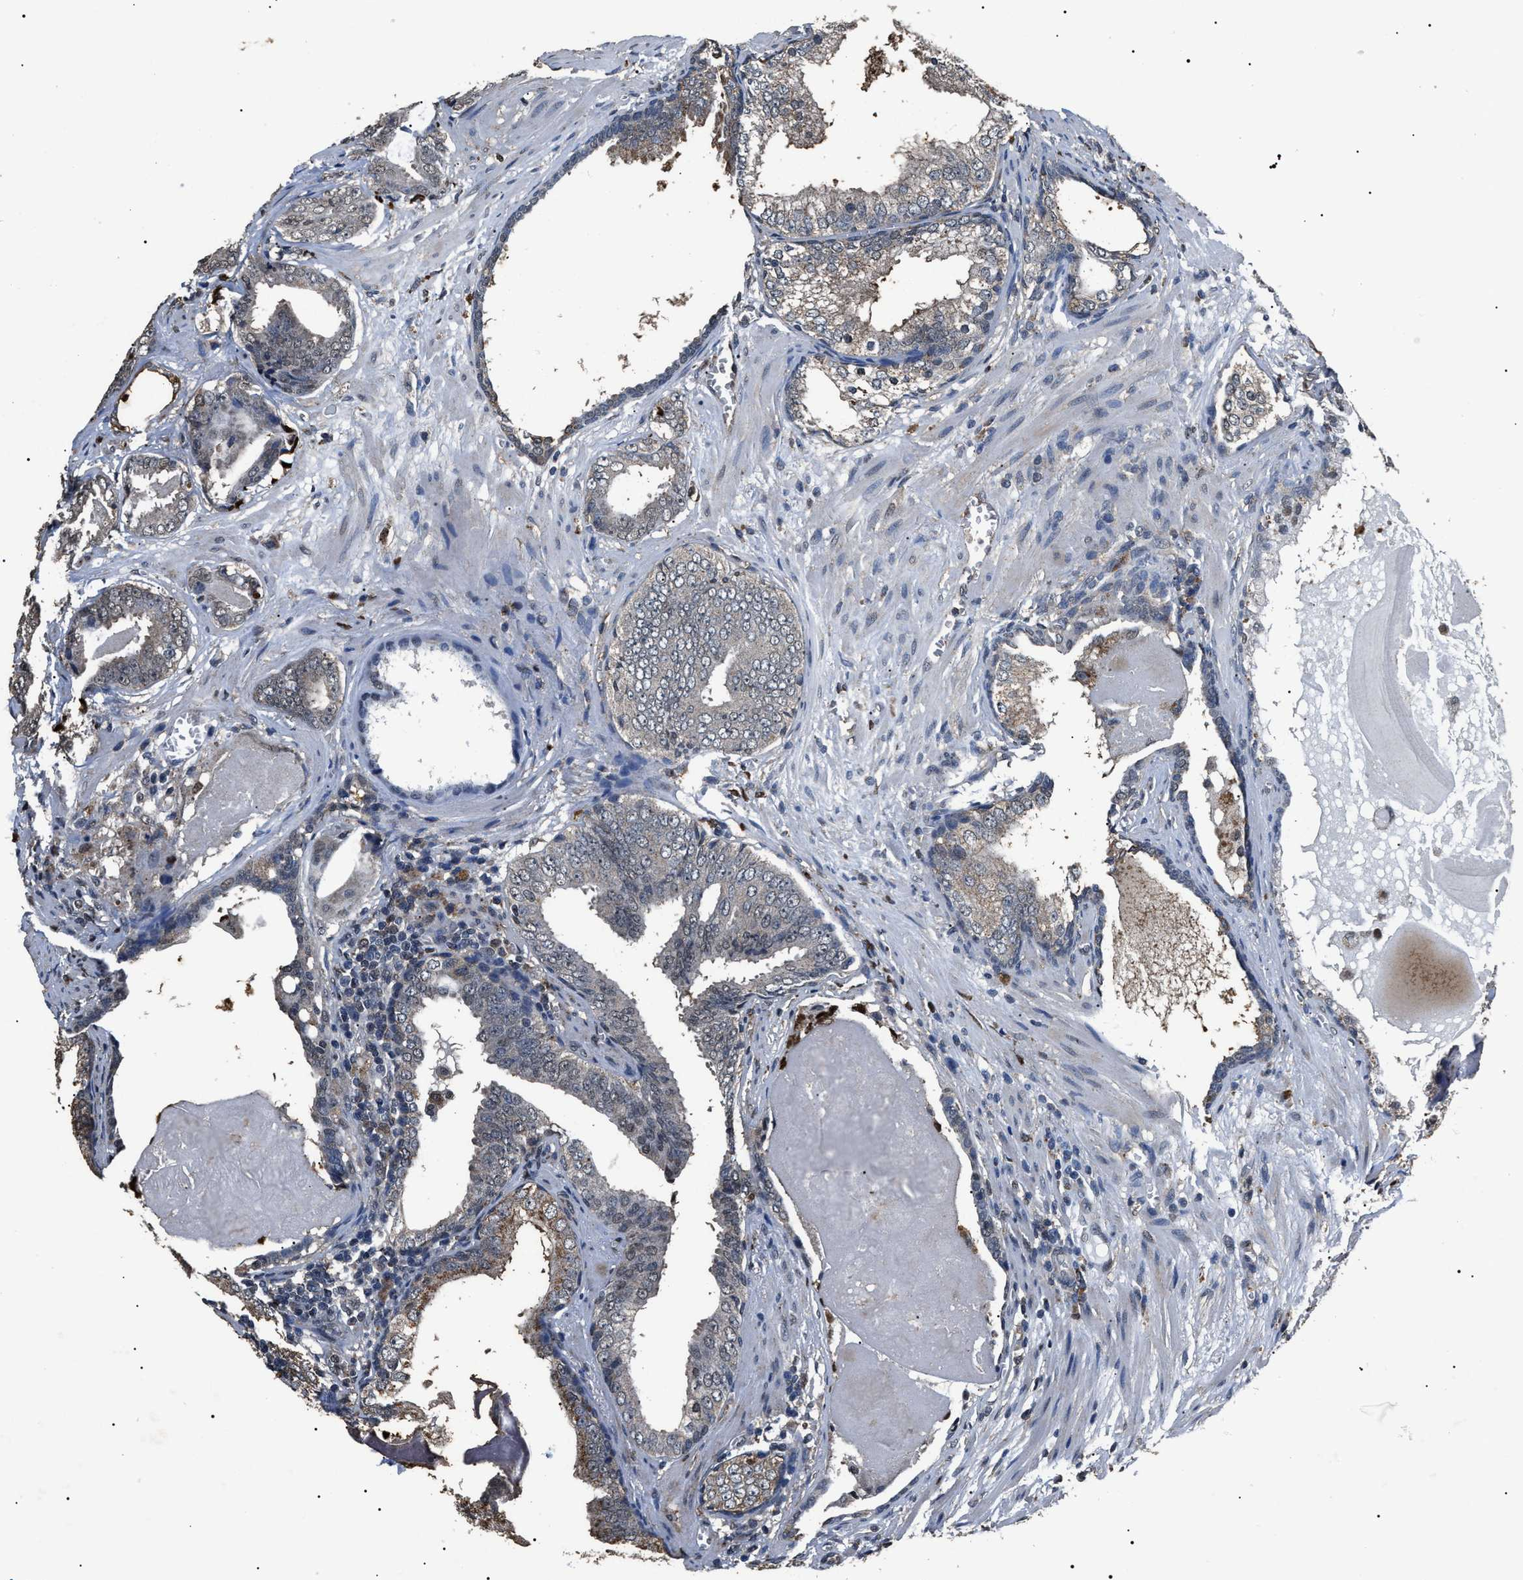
{"staining": {"intensity": "weak", "quantity": "<25%", "location": "cytoplasmic/membranous,nuclear"}, "tissue": "prostate cancer", "cell_type": "Tumor cells", "image_type": "cancer", "snomed": [{"axis": "morphology", "description": "Adenocarcinoma, Medium grade"}, {"axis": "topography", "description": "Prostate"}], "caption": "Prostate adenocarcinoma (medium-grade) stained for a protein using immunohistochemistry exhibits no expression tumor cells.", "gene": "ANP32E", "patient": {"sex": "male", "age": 79}}